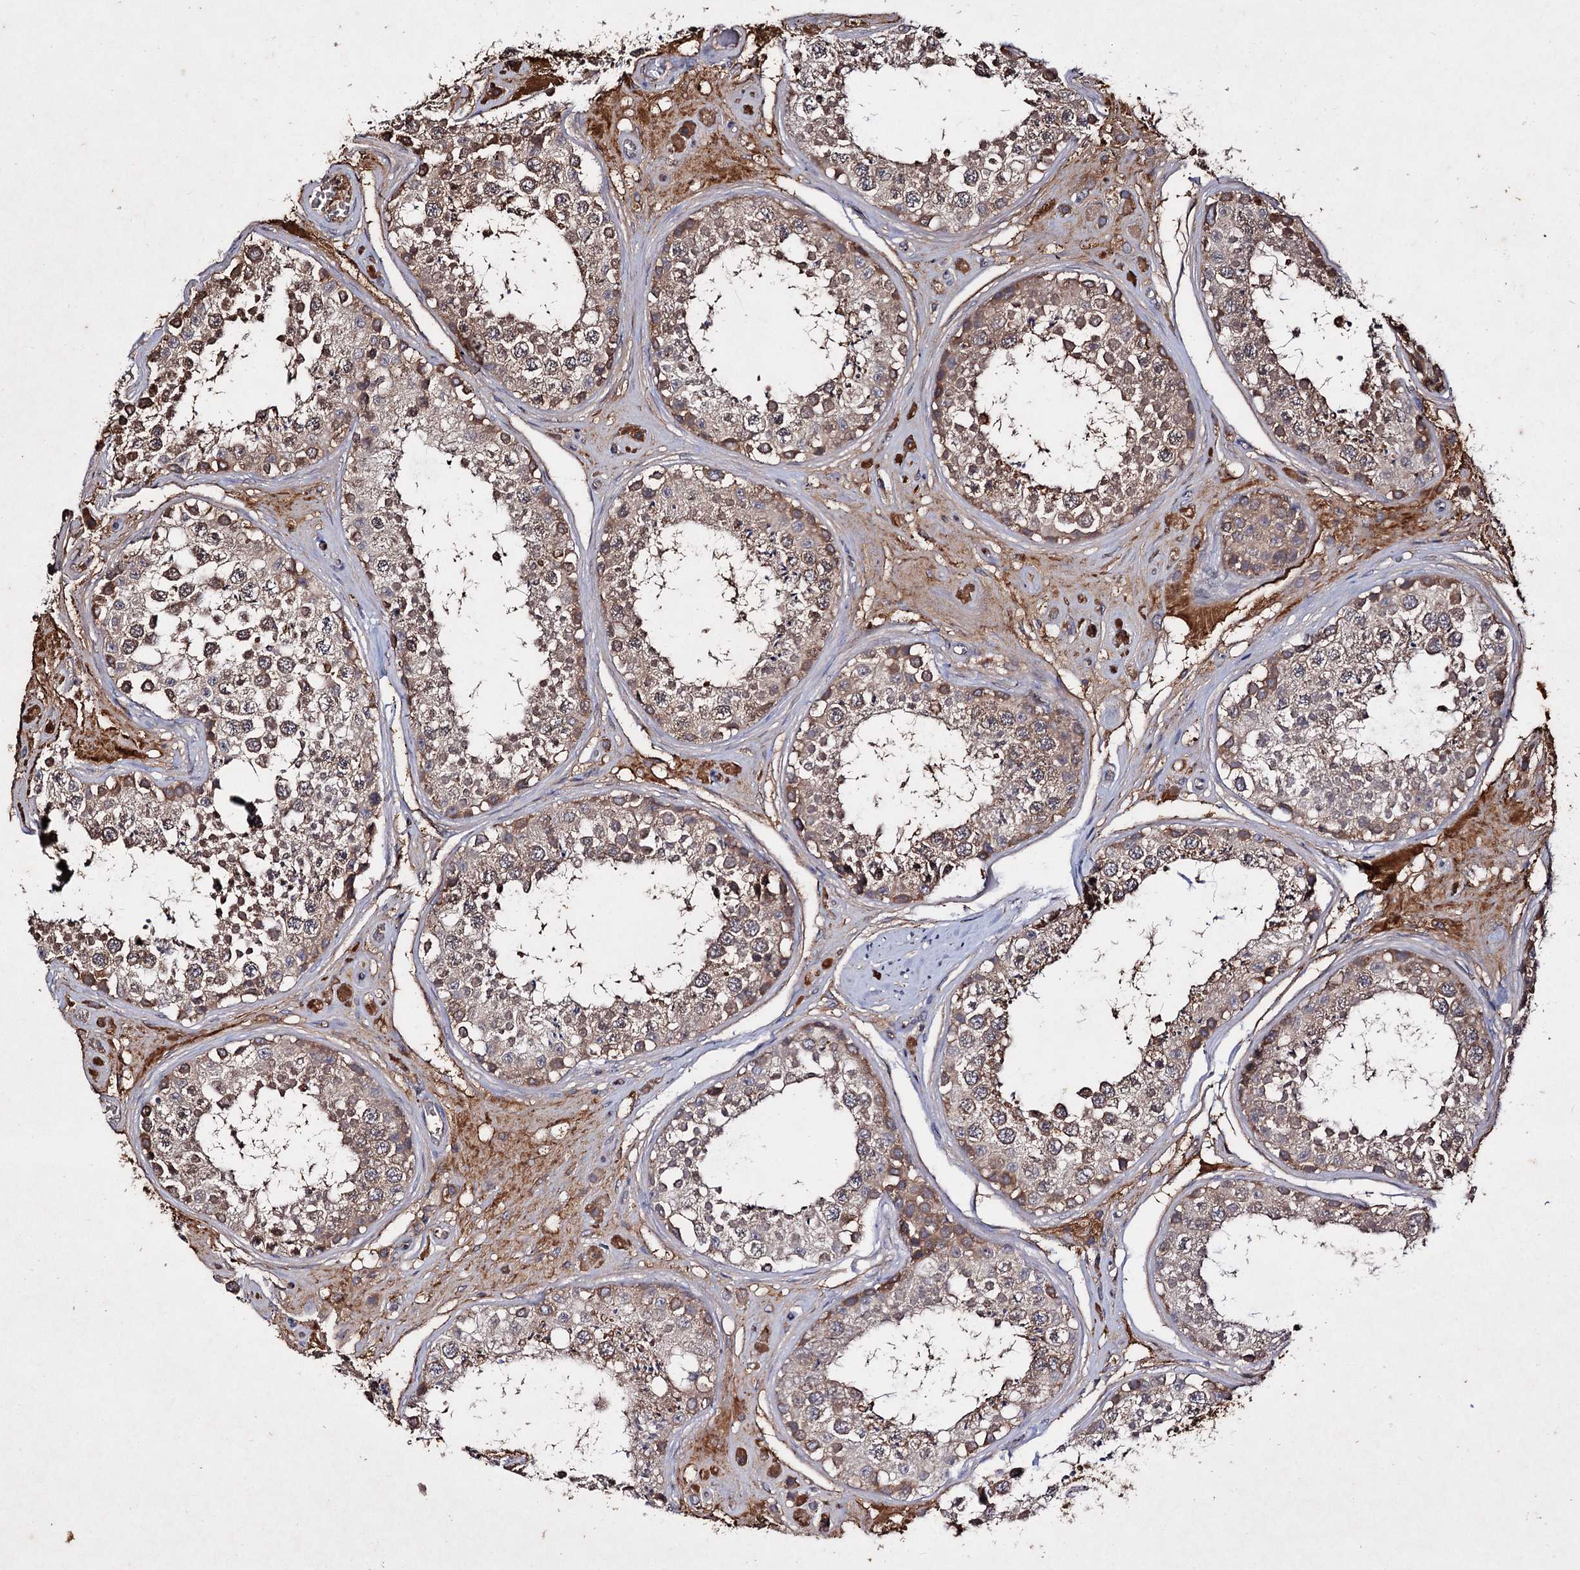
{"staining": {"intensity": "weak", "quantity": ">75%", "location": "cytoplasmic/membranous"}, "tissue": "testis", "cell_type": "Cells in seminiferous ducts", "image_type": "normal", "snomed": [{"axis": "morphology", "description": "Normal tissue, NOS"}, {"axis": "topography", "description": "Testis"}], "caption": "Immunohistochemical staining of unremarkable human testis exhibits weak cytoplasmic/membranous protein positivity in approximately >75% of cells in seminiferous ducts. The staining was performed using DAB, with brown indicating positive protein expression. Nuclei are stained blue with hematoxylin.", "gene": "ARFIP2", "patient": {"sex": "male", "age": 25}}